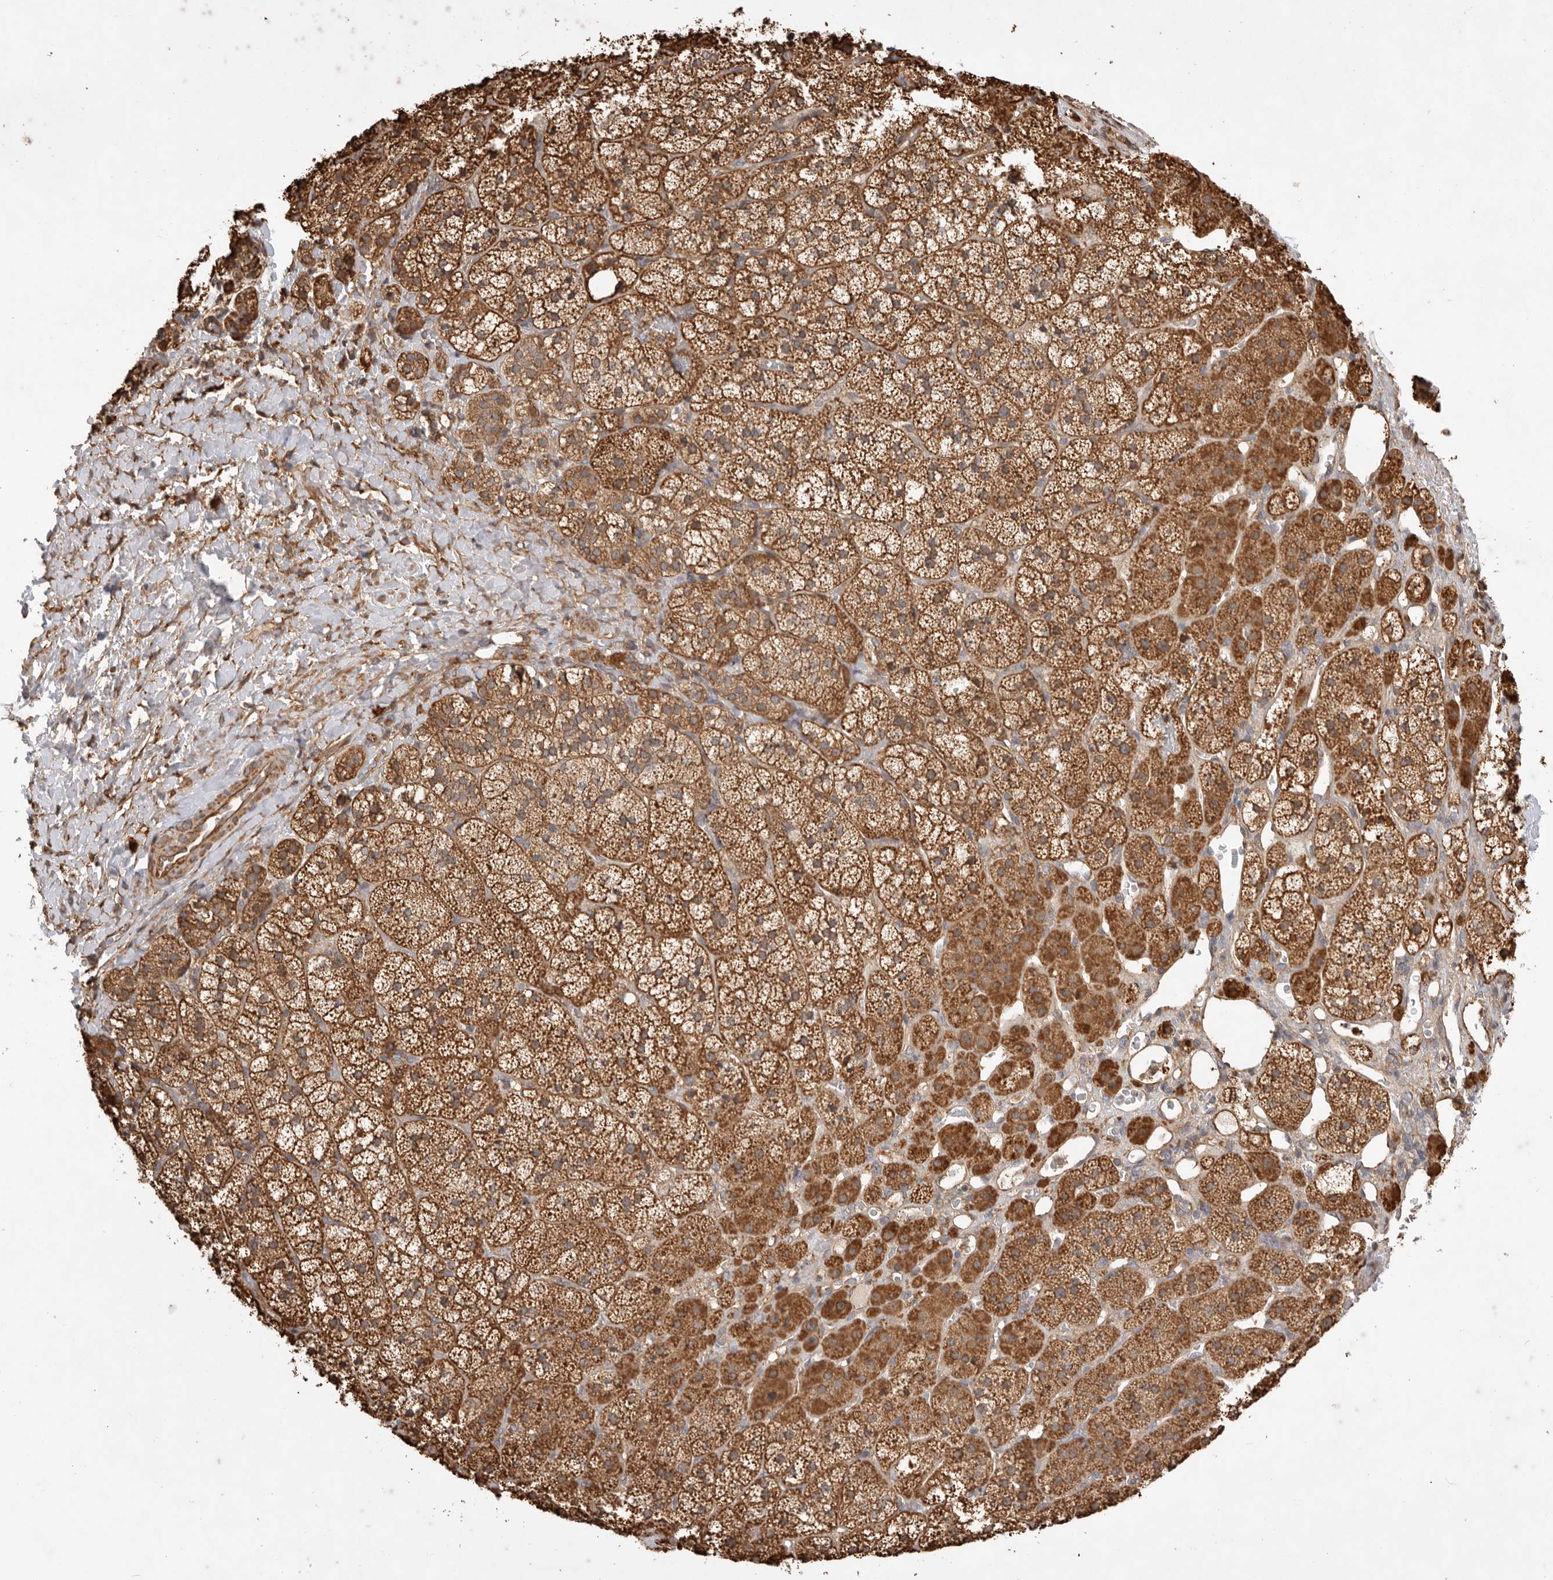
{"staining": {"intensity": "moderate", "quantity": ">75%", "location": "cytoplasmic/membranous"}, "tissue": "adrenal gland", "cell_type": "Glandular cells", "image_type": "normal", "snomed": [{"axis": "morphology", "description": "Normal tissue, NOS"}, {"axis": "topography", "description": "Adrenal gland"}], "caption": "Immunohistochemistry (IHC) histopathology image of unremarkable adrenal gland stained for a protein (brown), which shows medium levels of moderate cytoplasmic/membranous expression in approximately >75% of glandular cells.", "gene": "DPH7", "patient": {"sex": "female", "age": 44}}